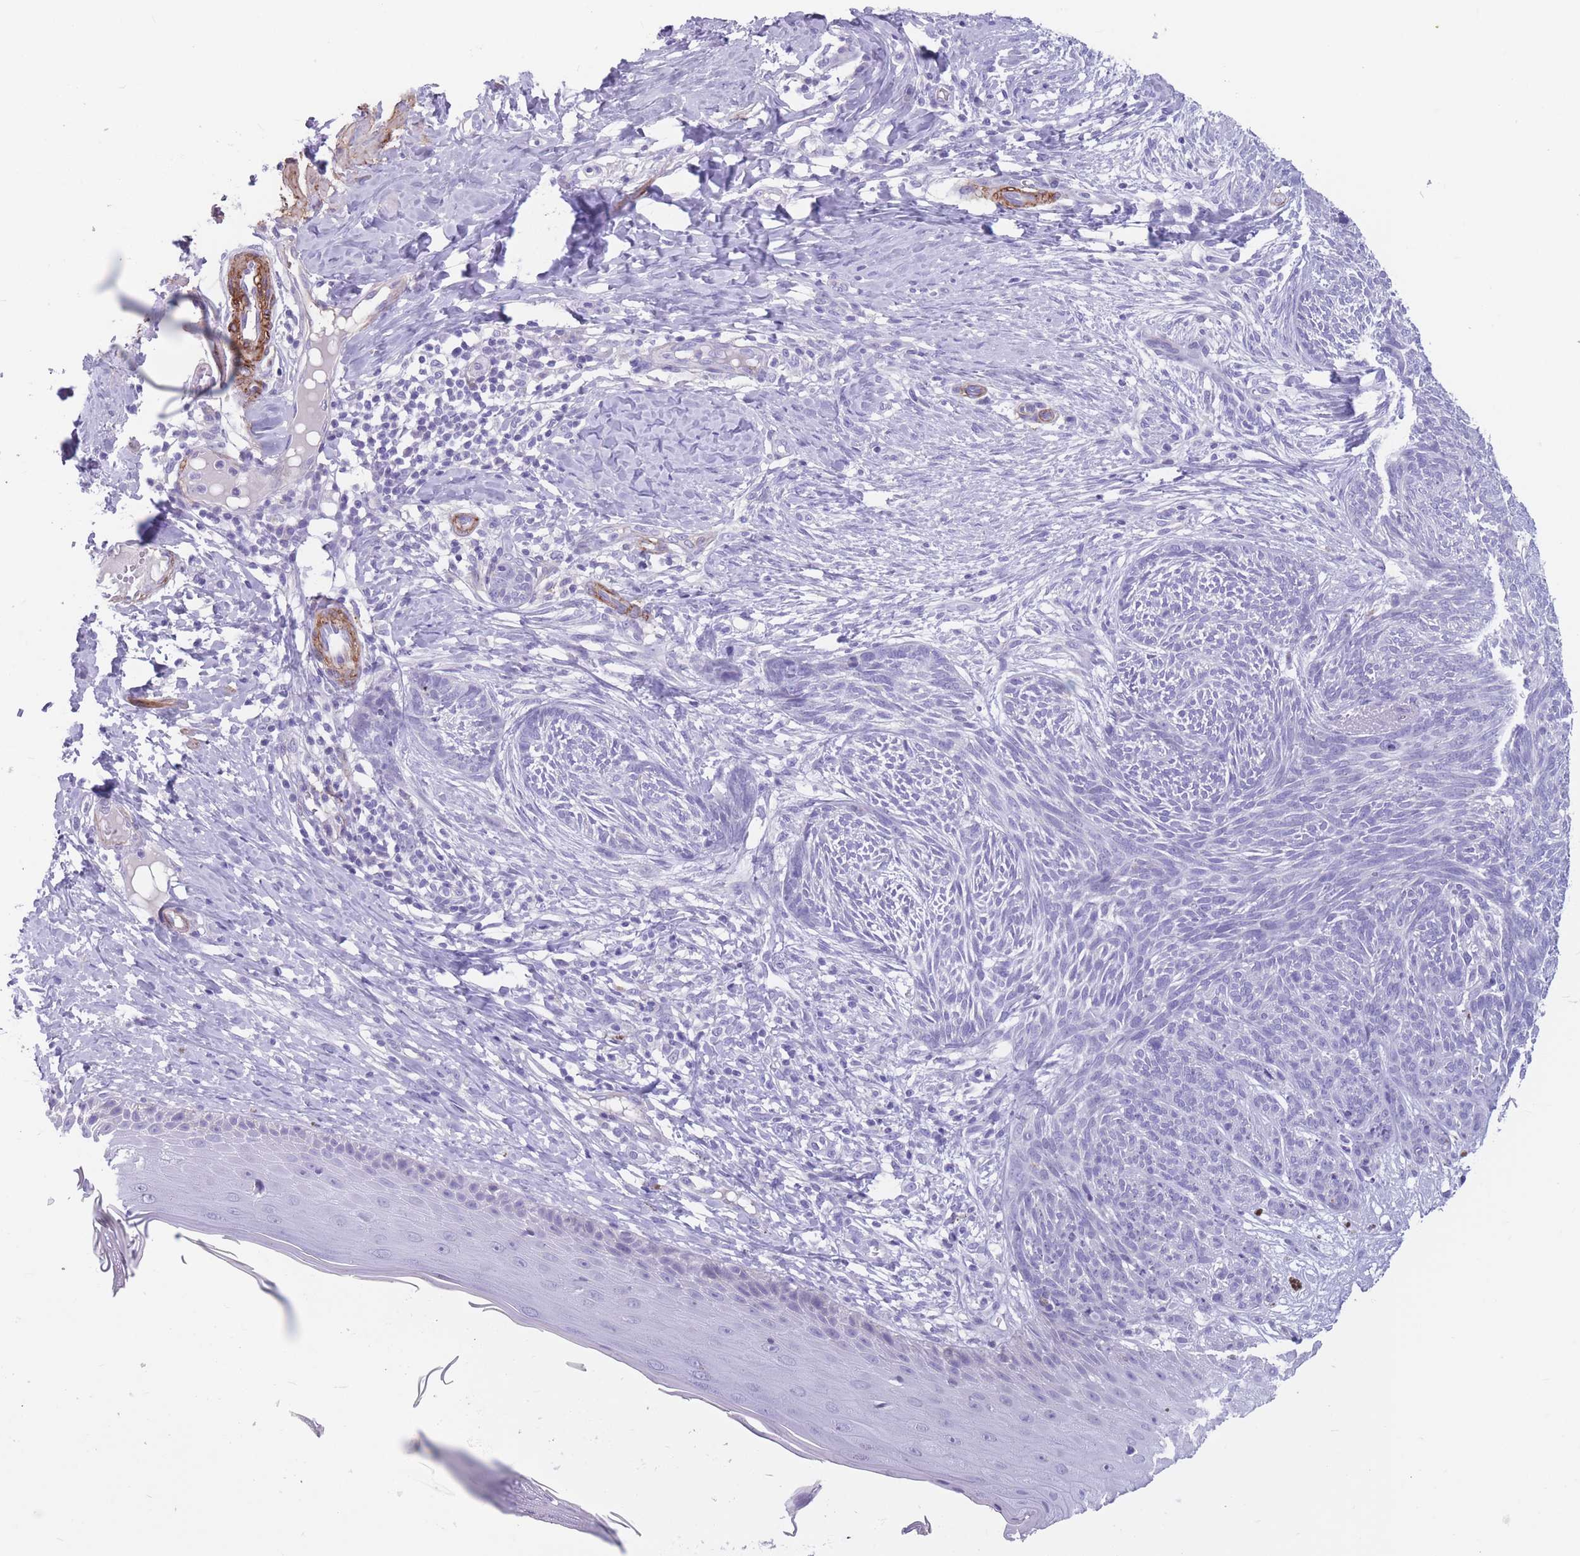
{"staining": {"intensity": "negative", "quantity": "none", "location": "none"}, "tissue": "skin cancer", "cell_type": "Tumor cells", "image_type": "cancer", "snomed": [{"axis": "morphology", "description": "Basal cell carcinoma"}, {"axis": "topography", "description": "Skin"}], "caption": "An immunohistochemistry (IHC) image of basal cell carcinoma (skin) is shown. There is no staining in tumor cells of basal cell carcinoma (skin). The staining was performed using DAB (3,3'-diaminobenzidine) to visualize the protein expression in brown, while the nuclei were stained in blue with hematoxylin (Magnification: 20x).", "gene": "DPYD", "patient": {"sex": "male", "age": 73}}